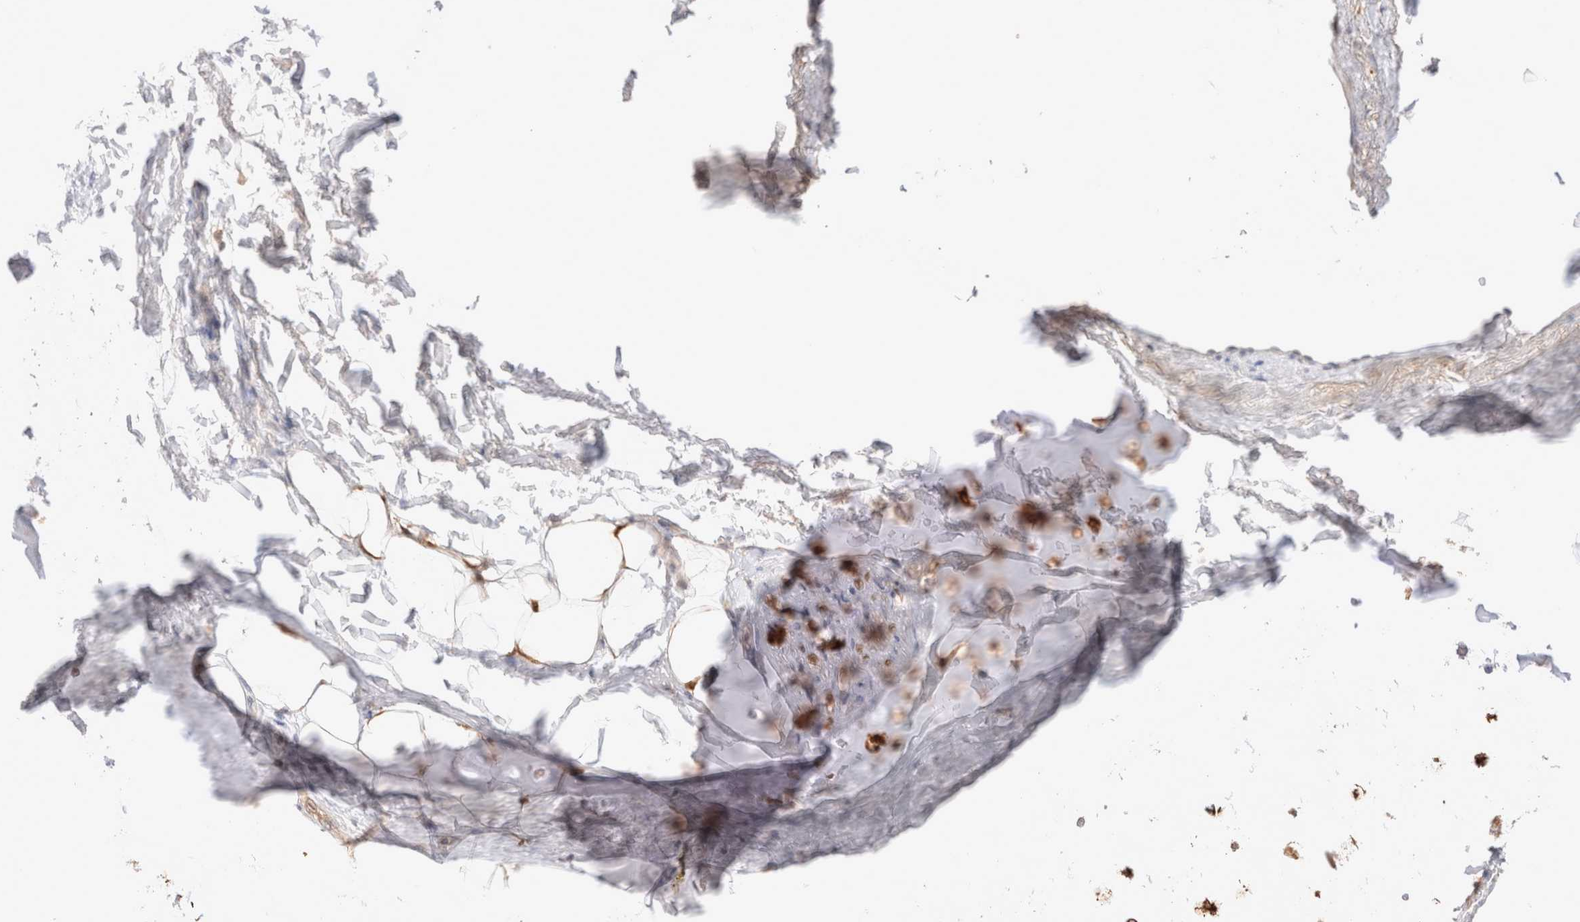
{"staining": {"intensity": "negative", "quantity": "none", "location": "none"}, "tissue": "adipose tissue", "cell_type": "Adipocytes", "image_type": "normal", "snomed": [{"axis": "morphology", "description": "Normal tissue, NOS"}, {"axis": "topography", "description": "Cartilage tissue"}, {"axis": "topography", "description": "Bronchus"}], "caption": "A high-resolution histopathology image shows IHC staining of normal adipose tissue, which demonstrates no significant expression in adipocytes. (Stains: DAB immunohistochemistry (IHC) with hematoxylin counter stain, Microscopy: brightfield microscopy at high magnification).", "gene": "STARD10", "patient": {"sex": "female", "age": 73}}